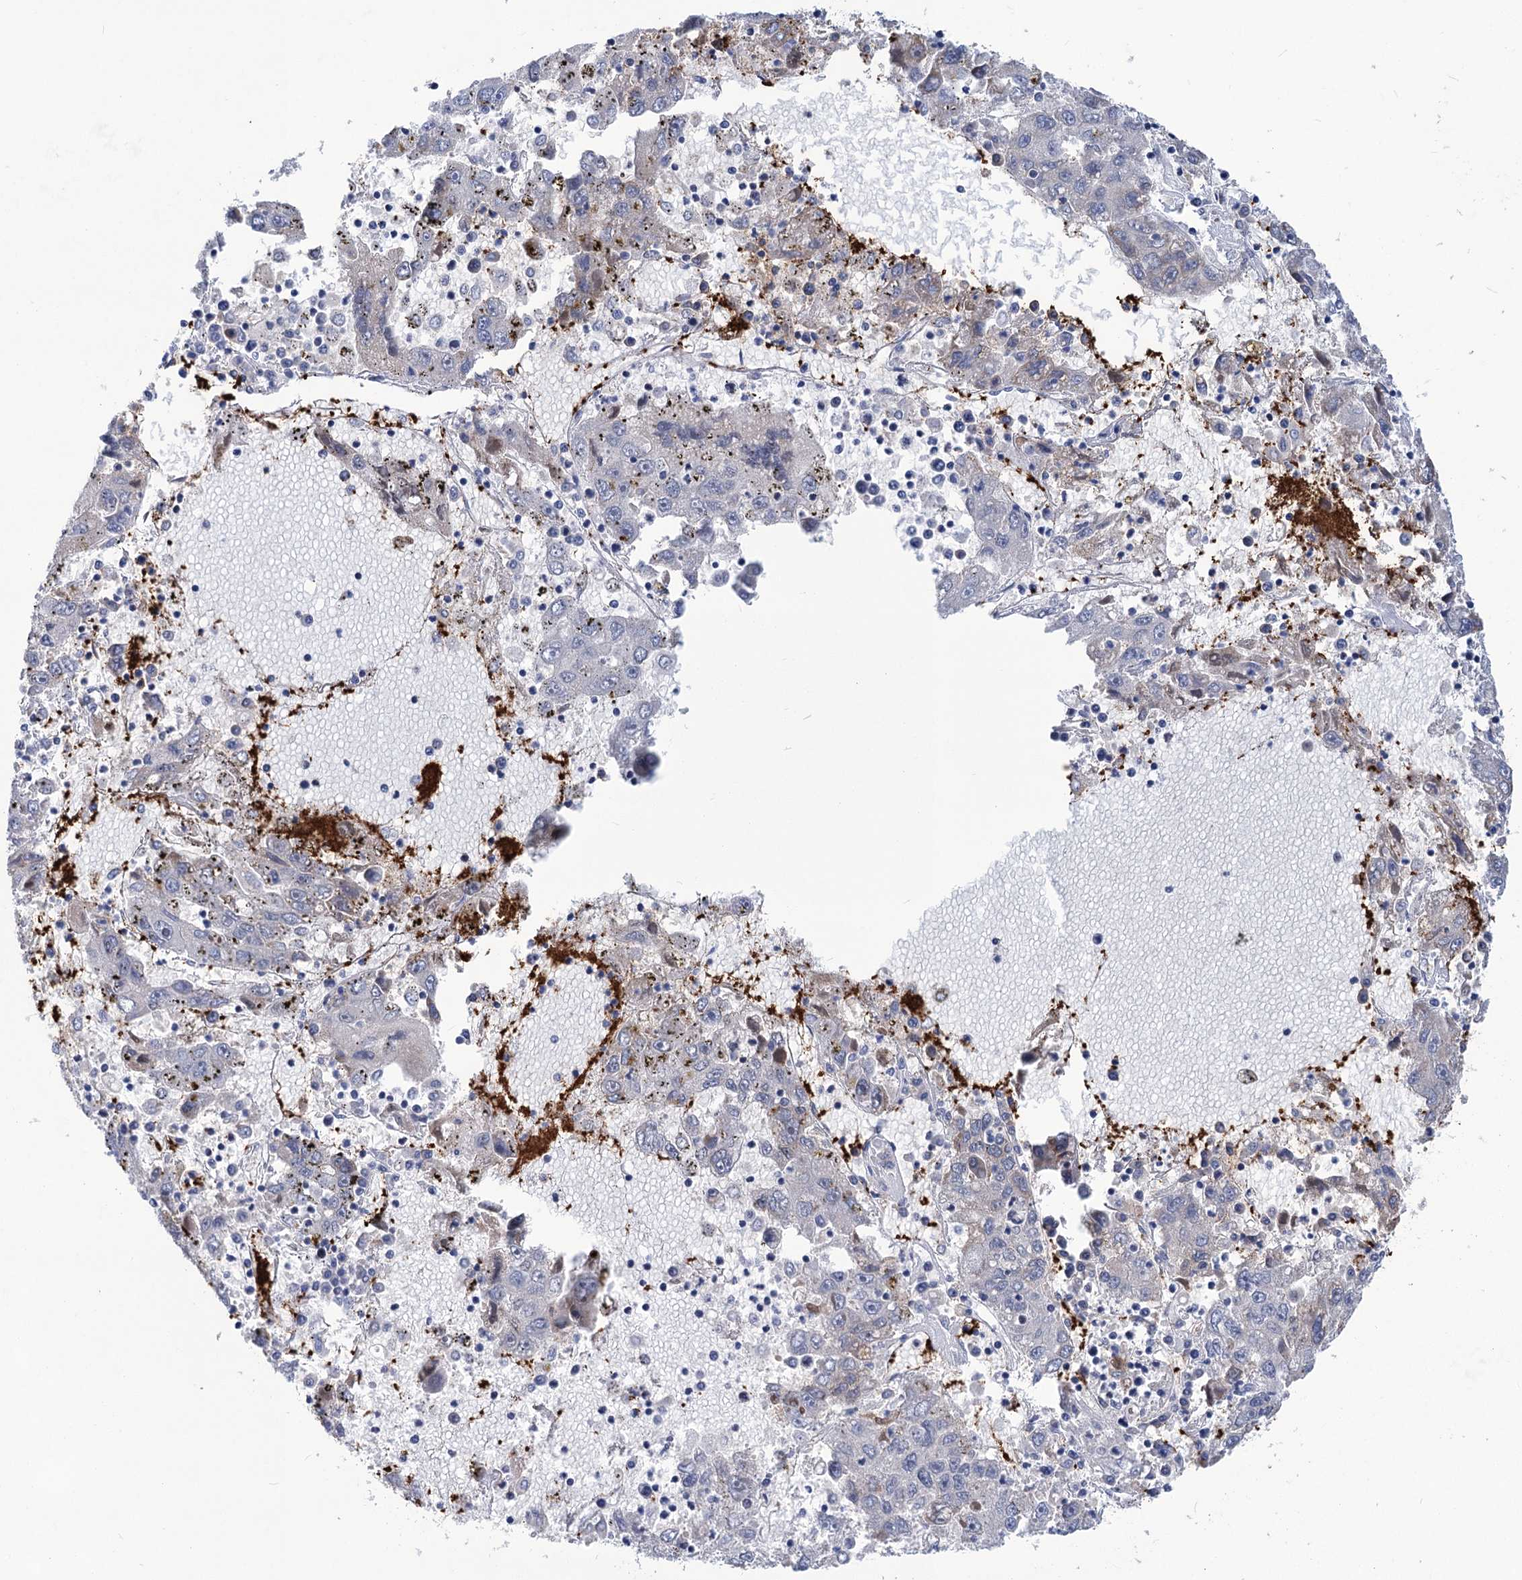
{"staining": {"intensity": "negative", "quantity": "none", "location": "none"}, "tissue": "liver cancer", "cell_type": "Tumor cells", "image_type": "cancer", "snomed": [{"axis": "morphology", "description": "Carcinoma, Hepatocellular, NOS"}, {"axis": "topography", "description": "Liver"}], "caption": "This is a image of IHC staining of liver hepatocellular carcinoma, which shows no expression in tumor cells.", "gene": "MON2", "patient": {"sex": "male", "age": 49}}